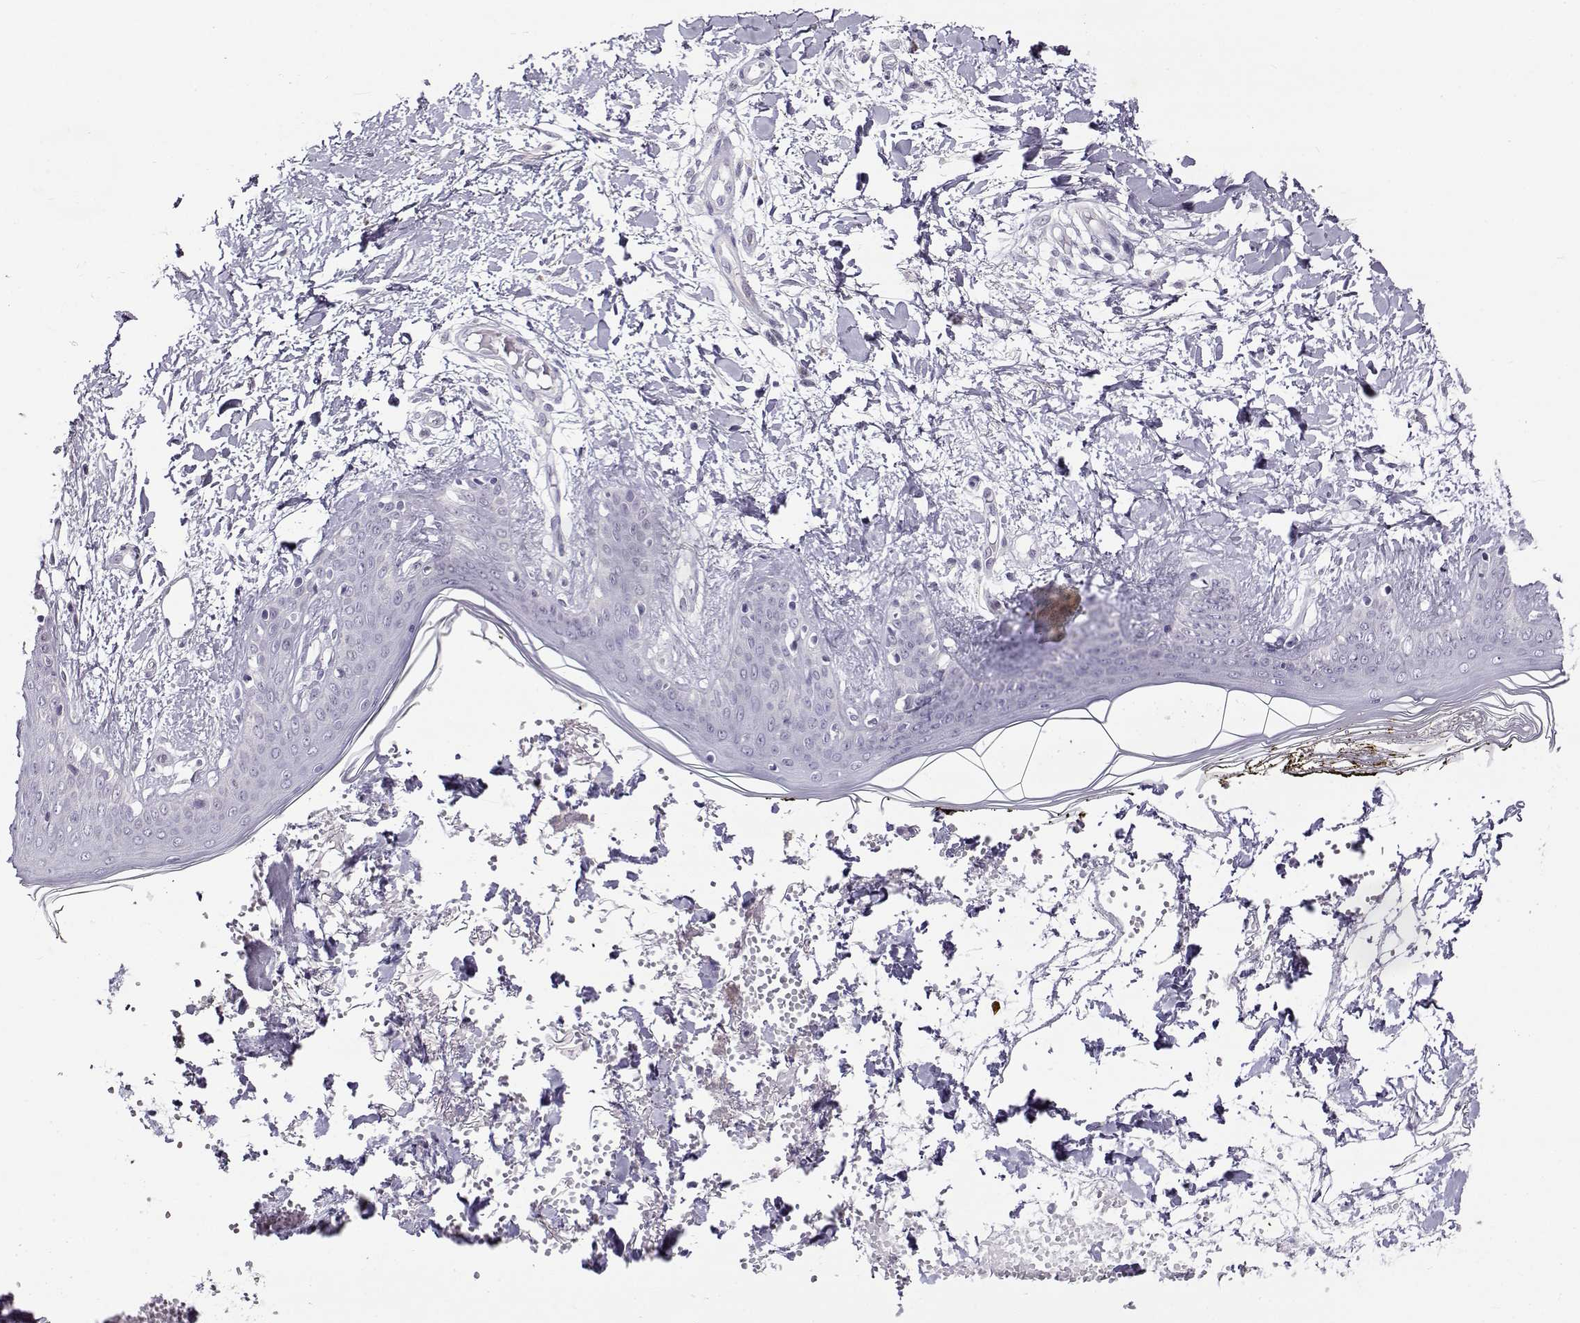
{"staining": {"intensity": "negative", "quantity": "none", "location": "none"}, "tissue": "skin", "cell_type": "Fibroblasts", "image_type": "normal", "snomed": [{"axis": "morphology", "description": "Normal tissue, NOS"}, {"axis": "topography", "description": "Skin"}], "caption": "This photomicrograph is of normal skin stained with immunohistochemistry to label a protein in brown with the nuclei are counter-stained blue. There is no staining in fibroblasts. (DAB immunohistochemistry visualized using brightfield microscopy, high magnification).", "gene": "TEX55", "patient": {"sex": "female", "age": 34}}